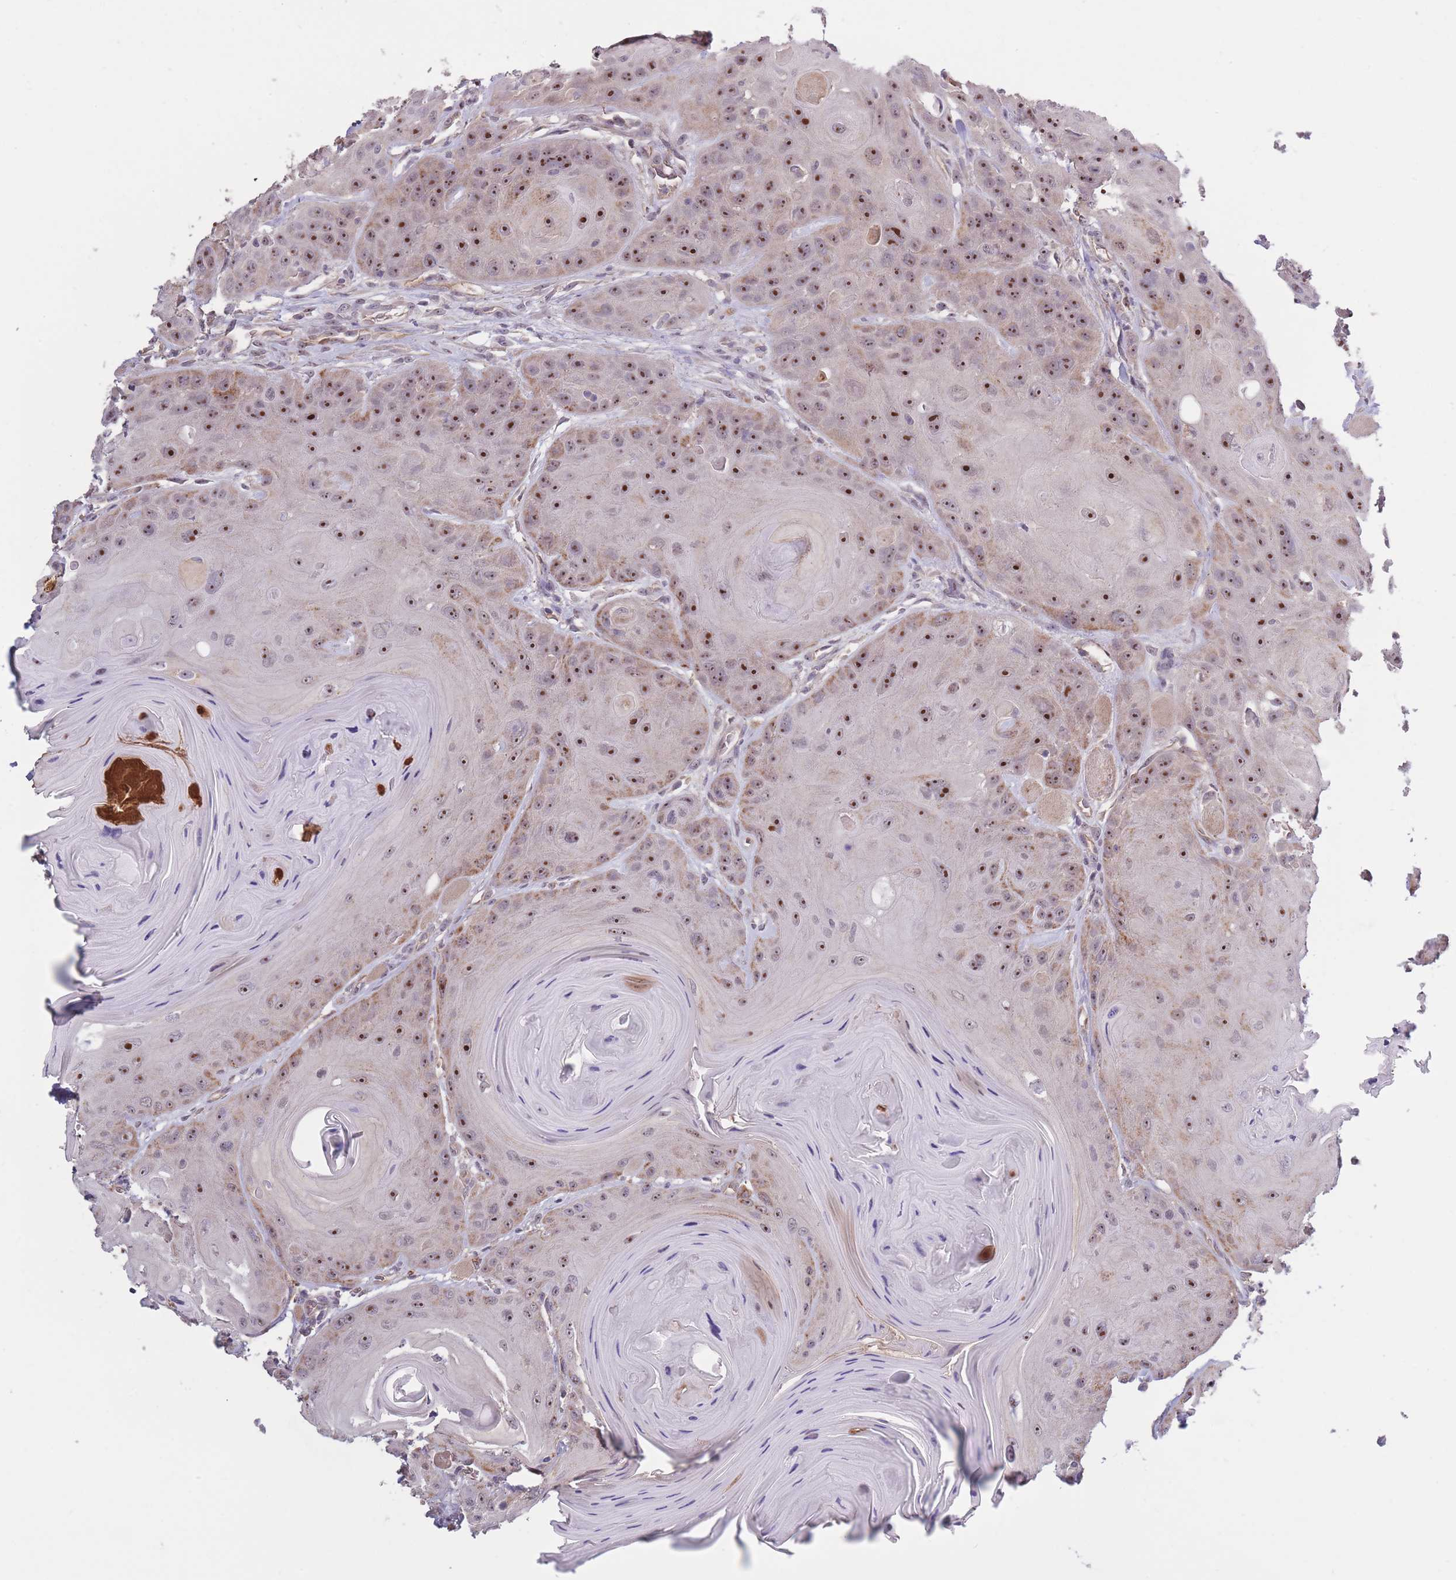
{"staining": {"intensity": "moderate", "quantity": ">75%", "location": "cytoplasmic/membranous,nuclear"}, "tissue": "head and neck cancer", "cell_type": "Tumor cells", "image_type": "cancer", "snomed": [{"axis": "morphology", "description": "Squamous cell carcinoma, NOS"}, {"axis": "topography", "description": "Head-Neck"}], "caption": "Moderate cytoplasmic/membranous and nuclear positivity for a protein is identified in approximately >75% of tumor cells of head and neck cancer (squamous cell carcinoma) using immunohistochemistry (IHC).", "gene": "KIAA1755", "patient": {"sex": "female", "age": 59}}